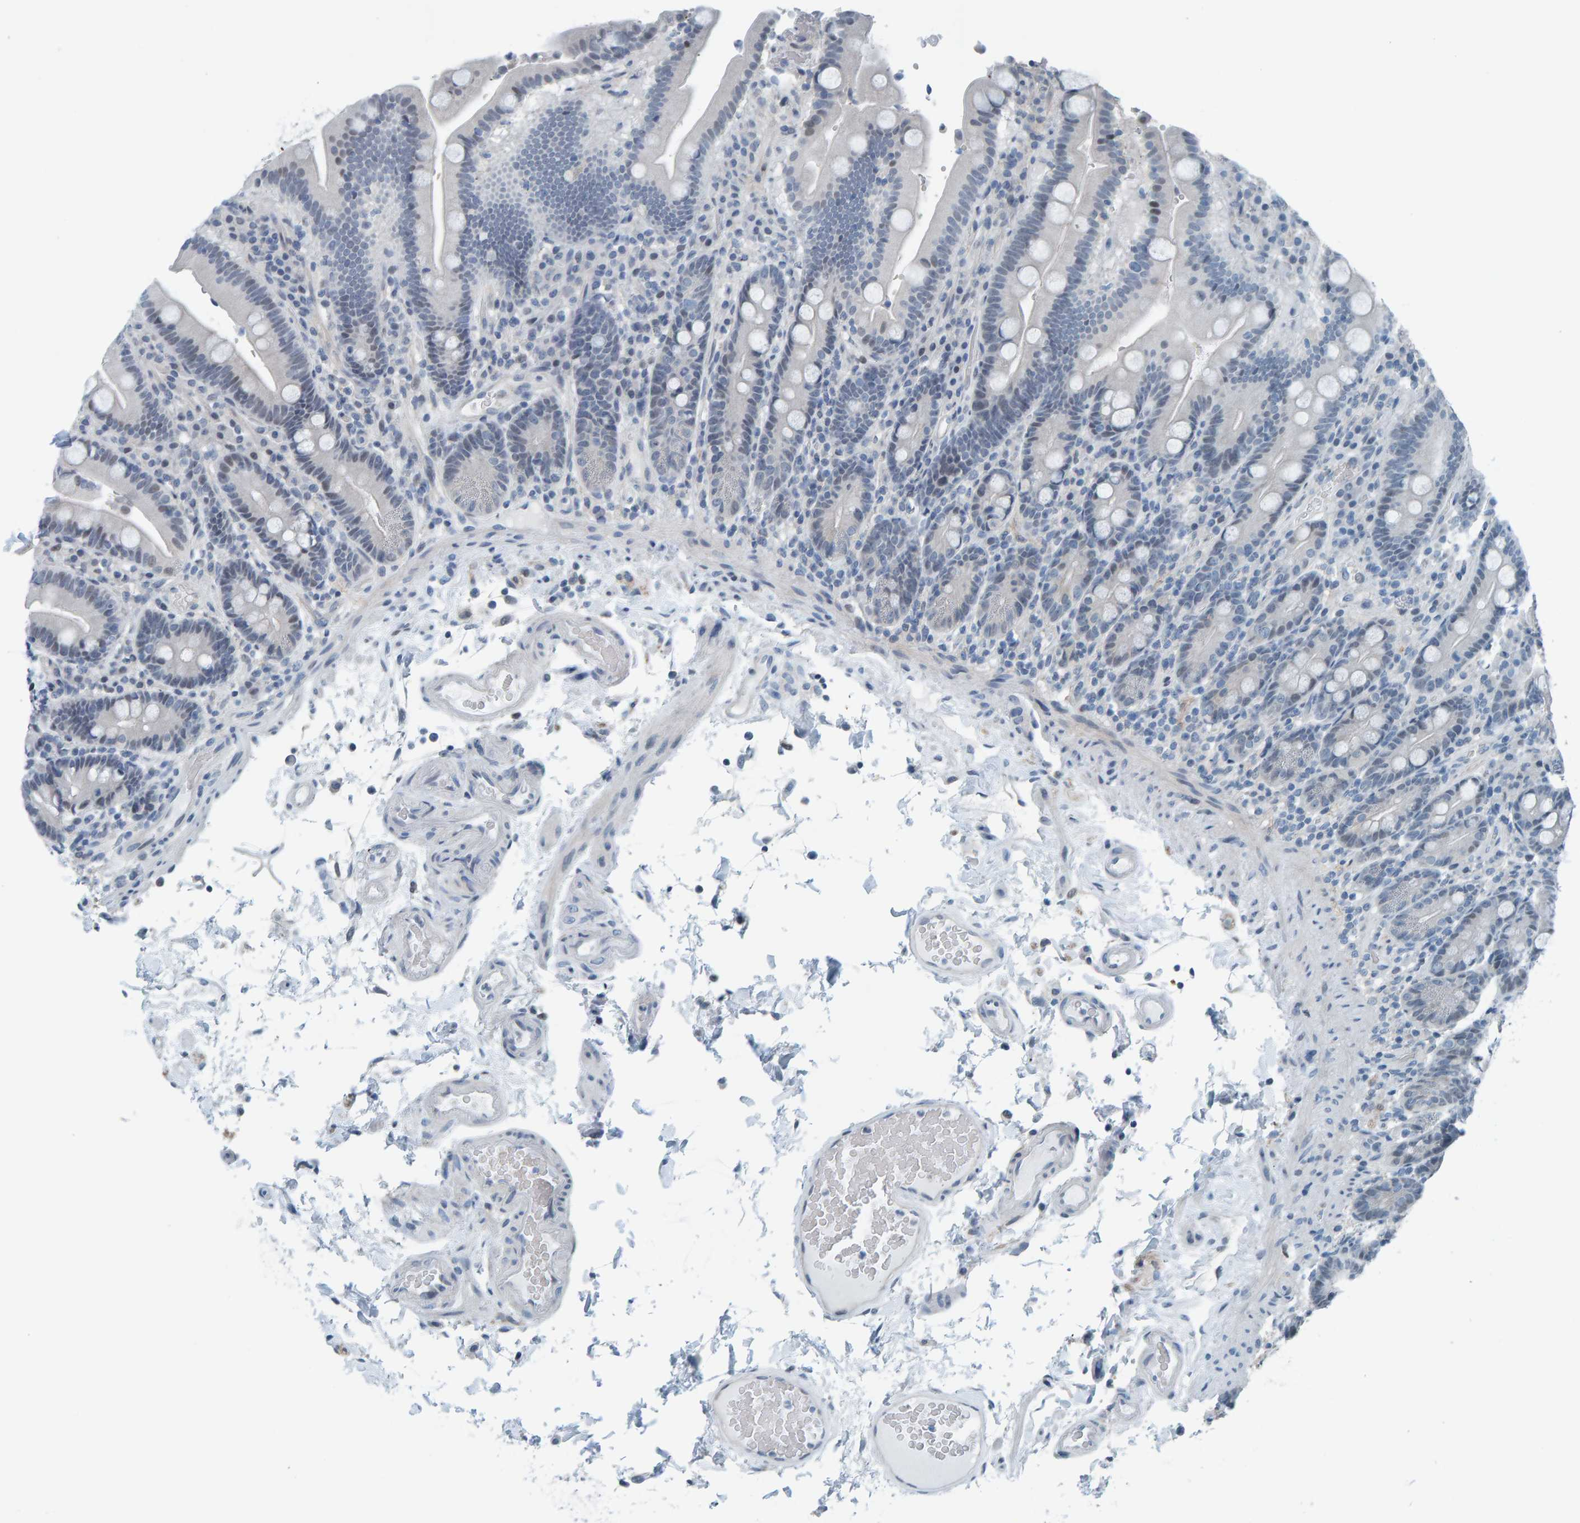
{"staining": {"intensity": "weak", "quantity": "<25%", "location": "nuclear"}, "tissue": "duodenum", "cell_type": "Glandular cells", "image_type": "normal", "snomed": [{"axis": "morphology", "description": "Normal tissue, NOS"}, {"axis": "topography", "description": "Small intestine, NOS"}], "caption": "Duodenum stained for a protein using immunohistochemistry shows no positivity glandular cells.", "gene": "CNP", "patient": {"sex": "female", "age": 71}}